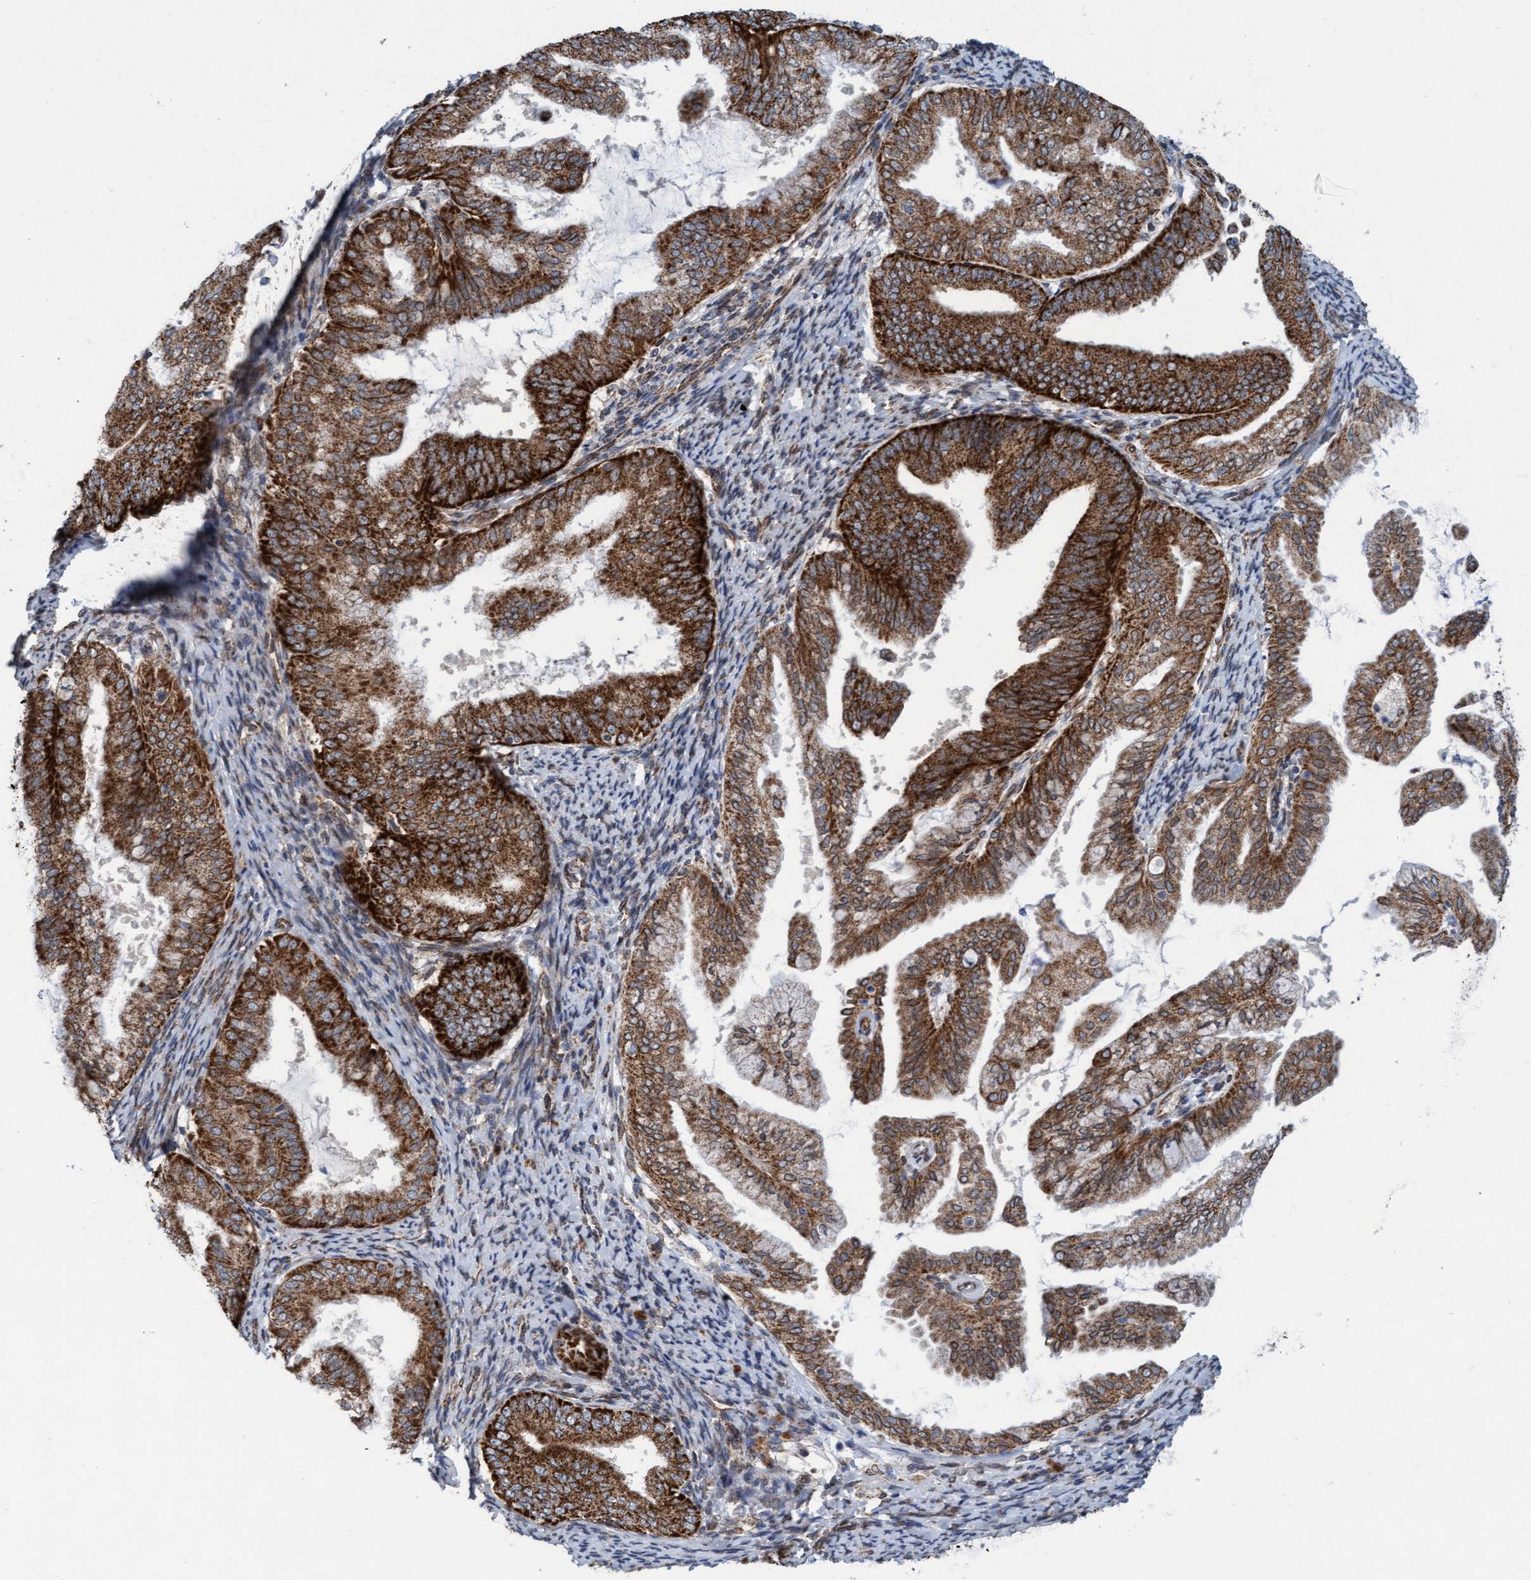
{"staining": {"intensity": "strong", "quantity": ">75%", "location": "cytoplasmic/membranous"}, "tissue": "endometrial cancer", "cell_type": "Tumor cells", "image_type": "cancer", "snomed": [{"axis": "morphology", "description": "Adenocarcinoma, NOS"}, {"axis": "topography", "description": "Endometrium"}], "caption": "A high amount of strong cytoplasmic/membranous staining is identified in approximately >75% of tumor cells in adenocarcinoma (endometrial) tissue.", "gene": "MRPS23", "patient": {"sex": "female", "age": 63}}